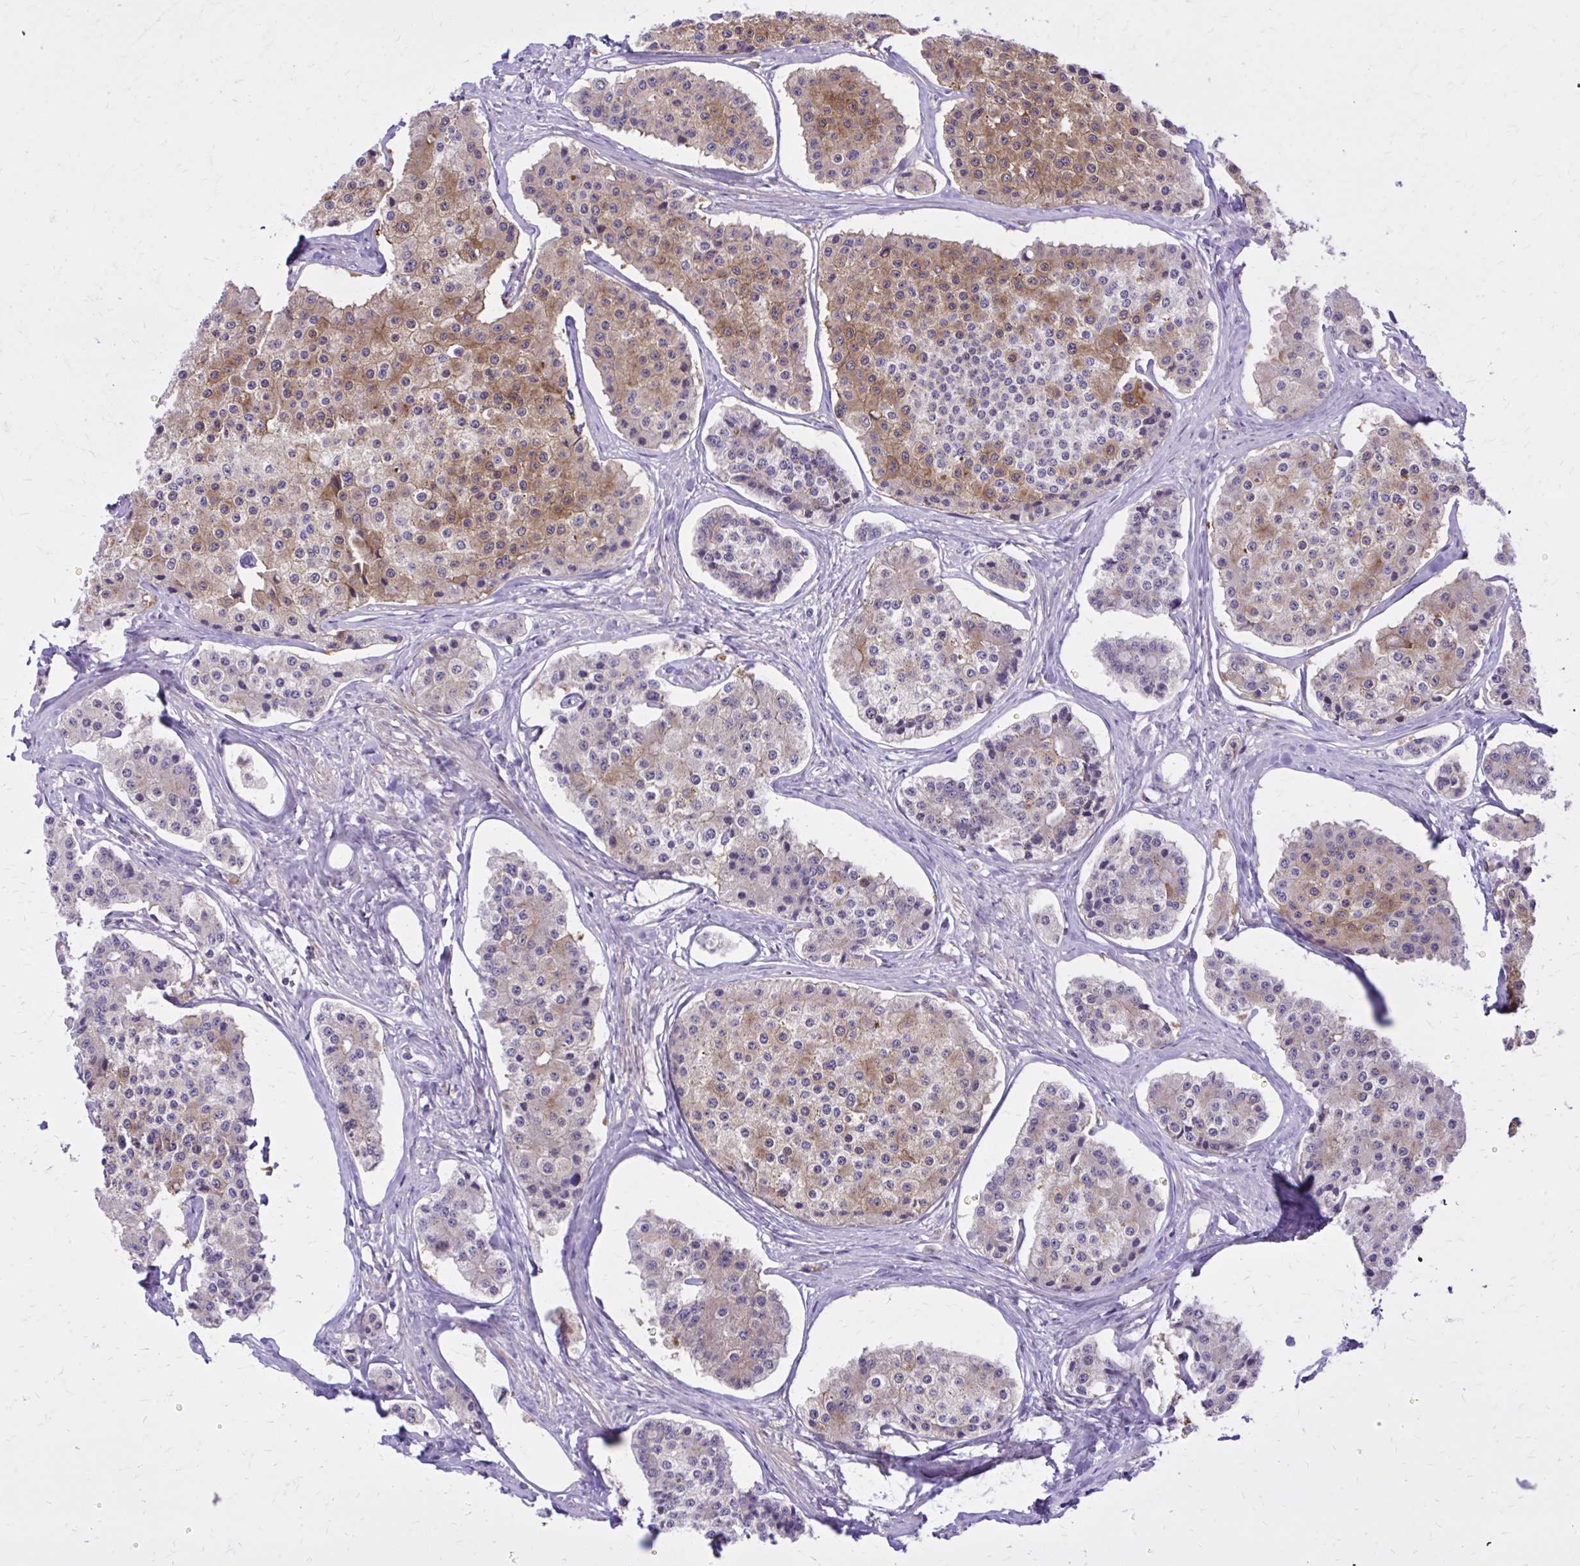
{"staining": {"intensity": "moderate", "quantity": "25%-75%", "location": "cytoplasmic/membranous"}, "tissue": "carcinoid", "cell_type": "Tumor cells", "image_type": "cancer", "snomed": [{"axis": "morphology", "description": "Carcinoid, malignant, NOS"}, {"axis": "topography", "description": "Small intestine"}], "caption": "This photomicrograph shows carcinoid stained with IHC to label a protein in brown. The cytoplasmic/membranous of tumor cells show moderate positivity for the protein. Nuclei are counter-stained blue.", "gene": "RASL11B", "patient": {"sex": "female", "age": 65}}